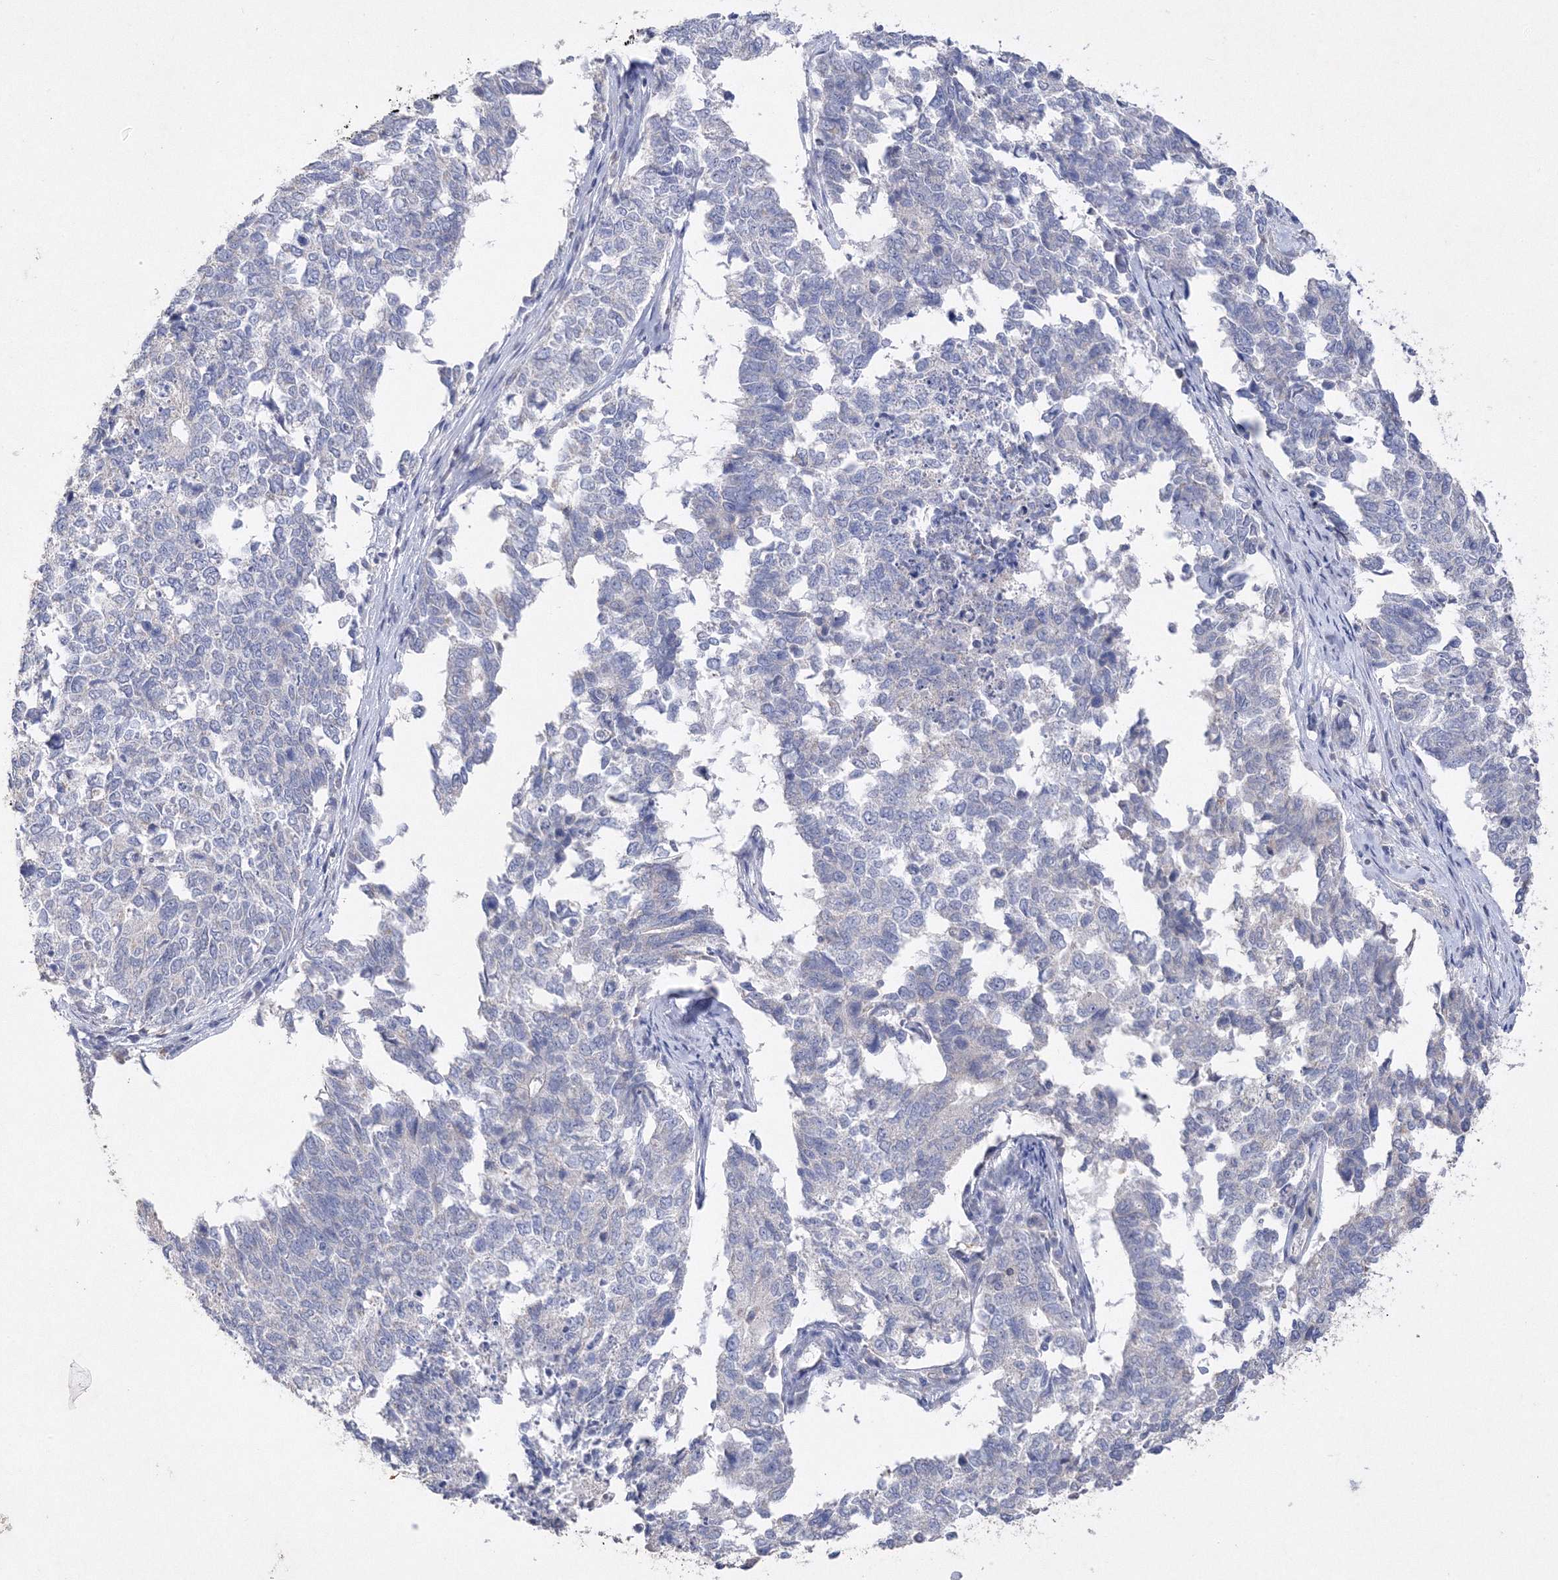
{"staining": {"intensity": "negative", "quantity": "none", "location": "none"}, "tissue": "cervical cancer", "cell_type": "Tumor cells", "image_type": "cancer", "snomed": [{"axis": "morphology", "description": "Squamous cell carcinoma, NOS"}, {"axis": "topography", "description": "Cervix"}], "caption": "Photomicrograph shows no protein expression in tumor cells of cervical squamous cell carcinoma tissue. Brightfield microscopy of immunohistochemistry (IHC) stained with DAB (brown) and hematoxylin (blue), captured at high magnification.", "gene": "GLS", "patient": {"sex": "female", "age": 63}}